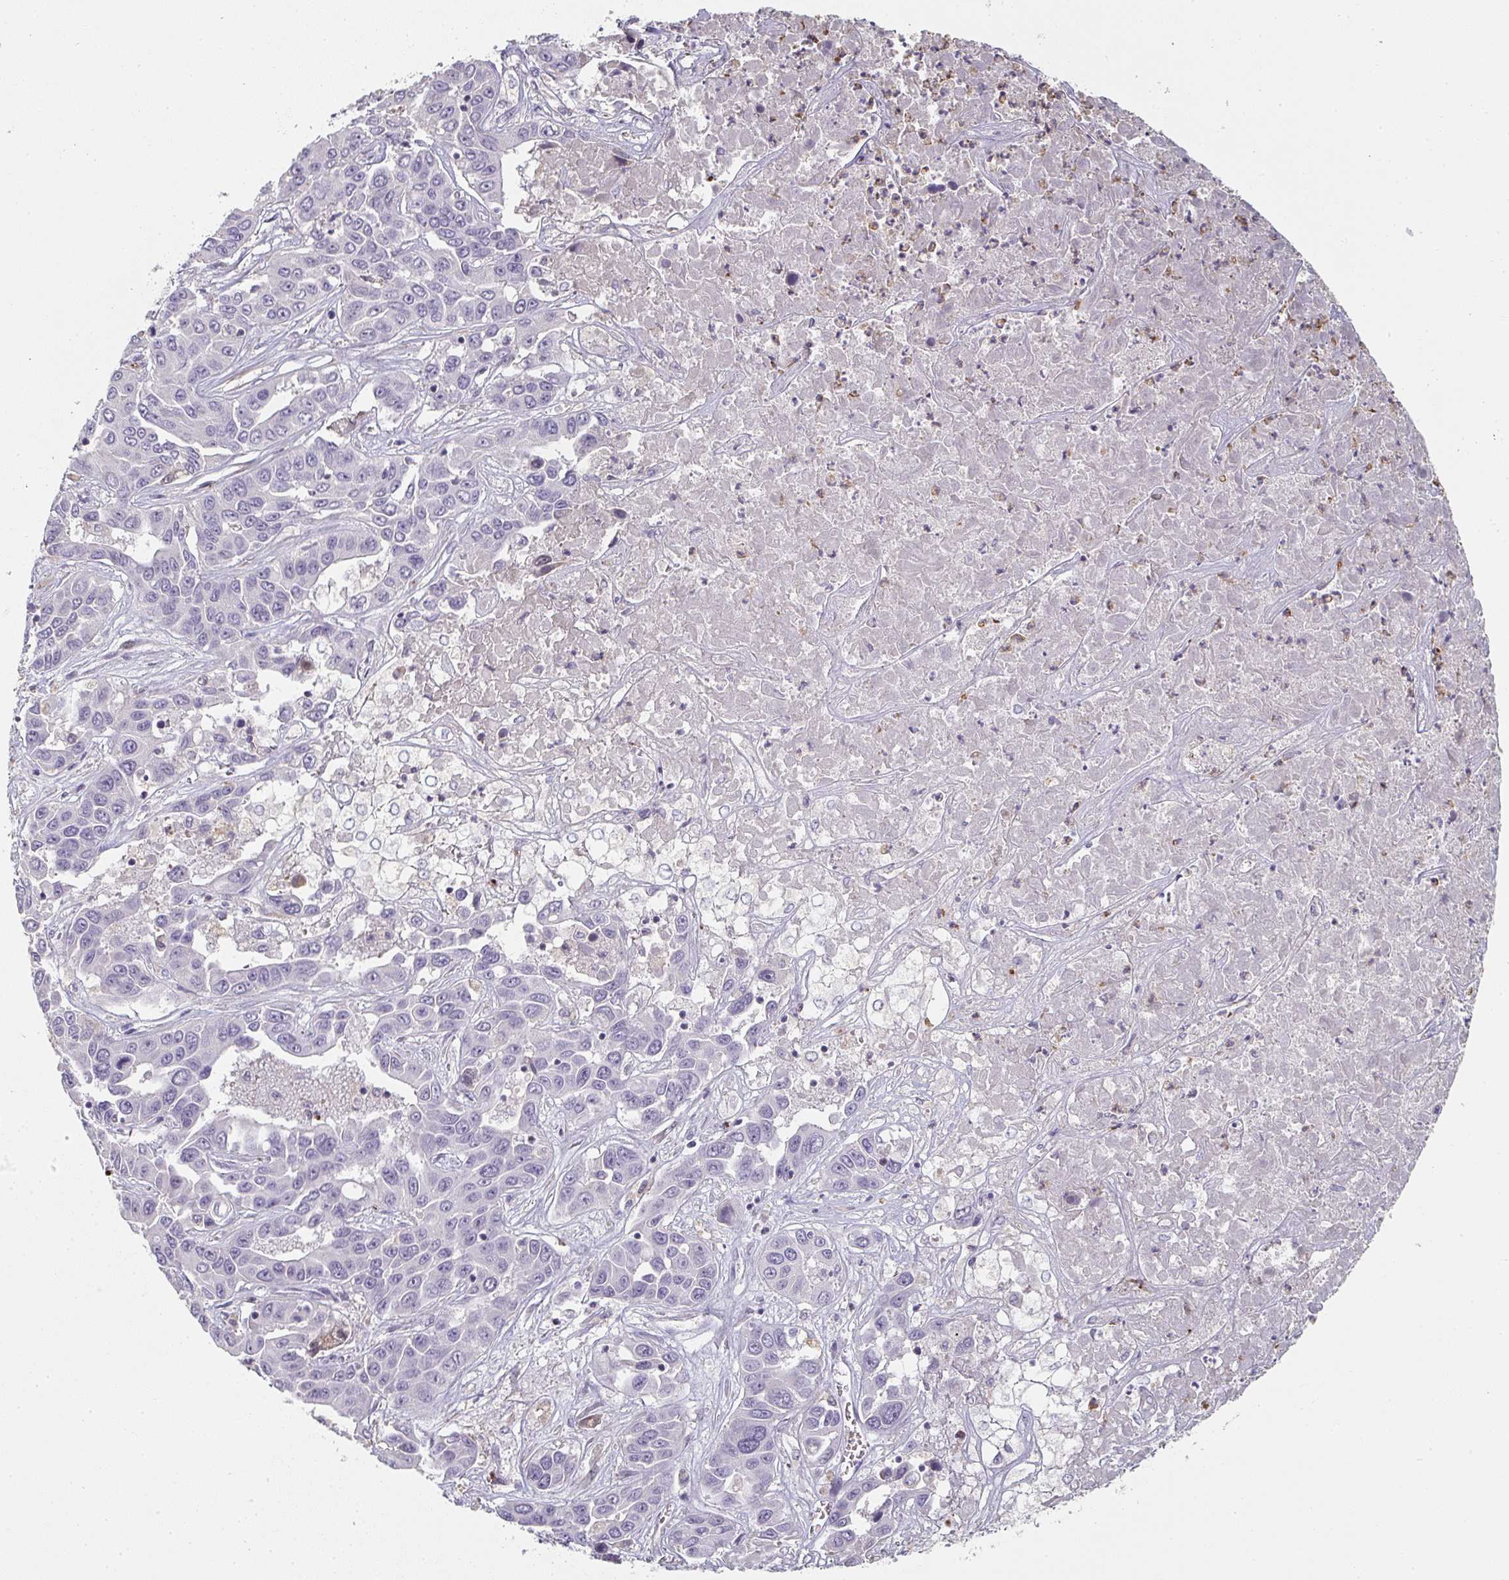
{"staining": {"intensity": "negative", "quantity": "none", "location": "none"}, "tissue": "liver cancer", "cell_type": "Tumor cells", "image_type": "cancer", "snomed": [{"axis": "morphology", "description": "Cholangiocarcinoma"}, {"axis": "topography", "description": "Liver"}], "caption": "IHC histopathology image of human liver cancer (cholangiocarcinoma) stained for a protein (brown), which reveals no positivity in tumor cells. (Stains: DAB (3,3'-diaminobenzidine) IHC with hematoxylin counter stain, Microscopy: brightfield microscopy at high magnification).", "gene": "A1CF", "patient": {"sex": "female", "age": 52}}